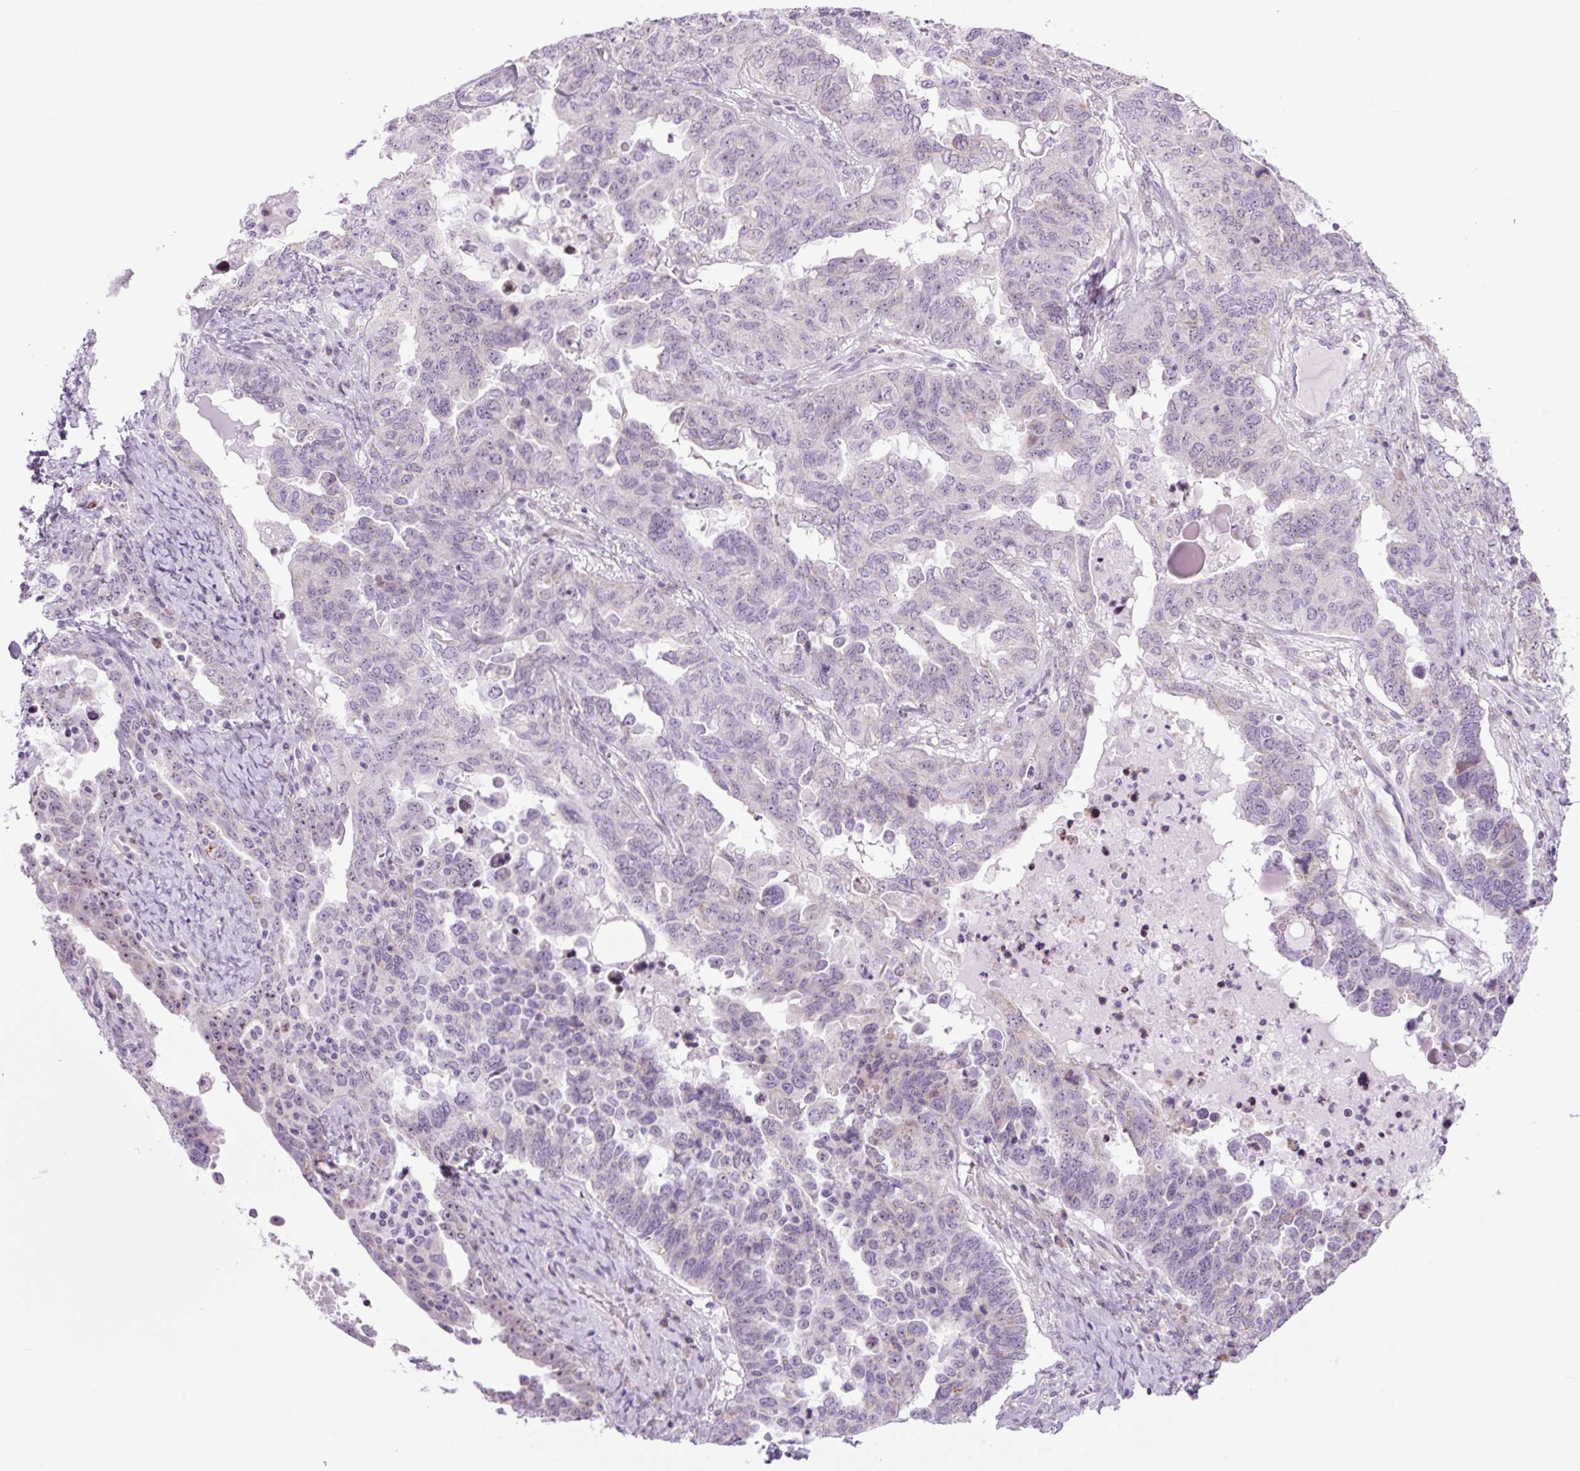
{"staining": {"intensity": "moderate", "quantity": "<25%", "location": "nuclear"}, "tissue": "ovarian cancer", "cell_type": "Tumor cells", "image_type": "cancer", "snomed": [{"axis": "morphology", "description": "Carcinoma, endometroid"}, {"axis": "topography", "description": "Ovary"}], "caption": "Protein expression analysis of human ovarian endometroid carcinoma reveals moderate nuclear positivity in about <25% of tumor cells.", "gene": "RRS1", "patient": {"sex": "female", "age": 62}}